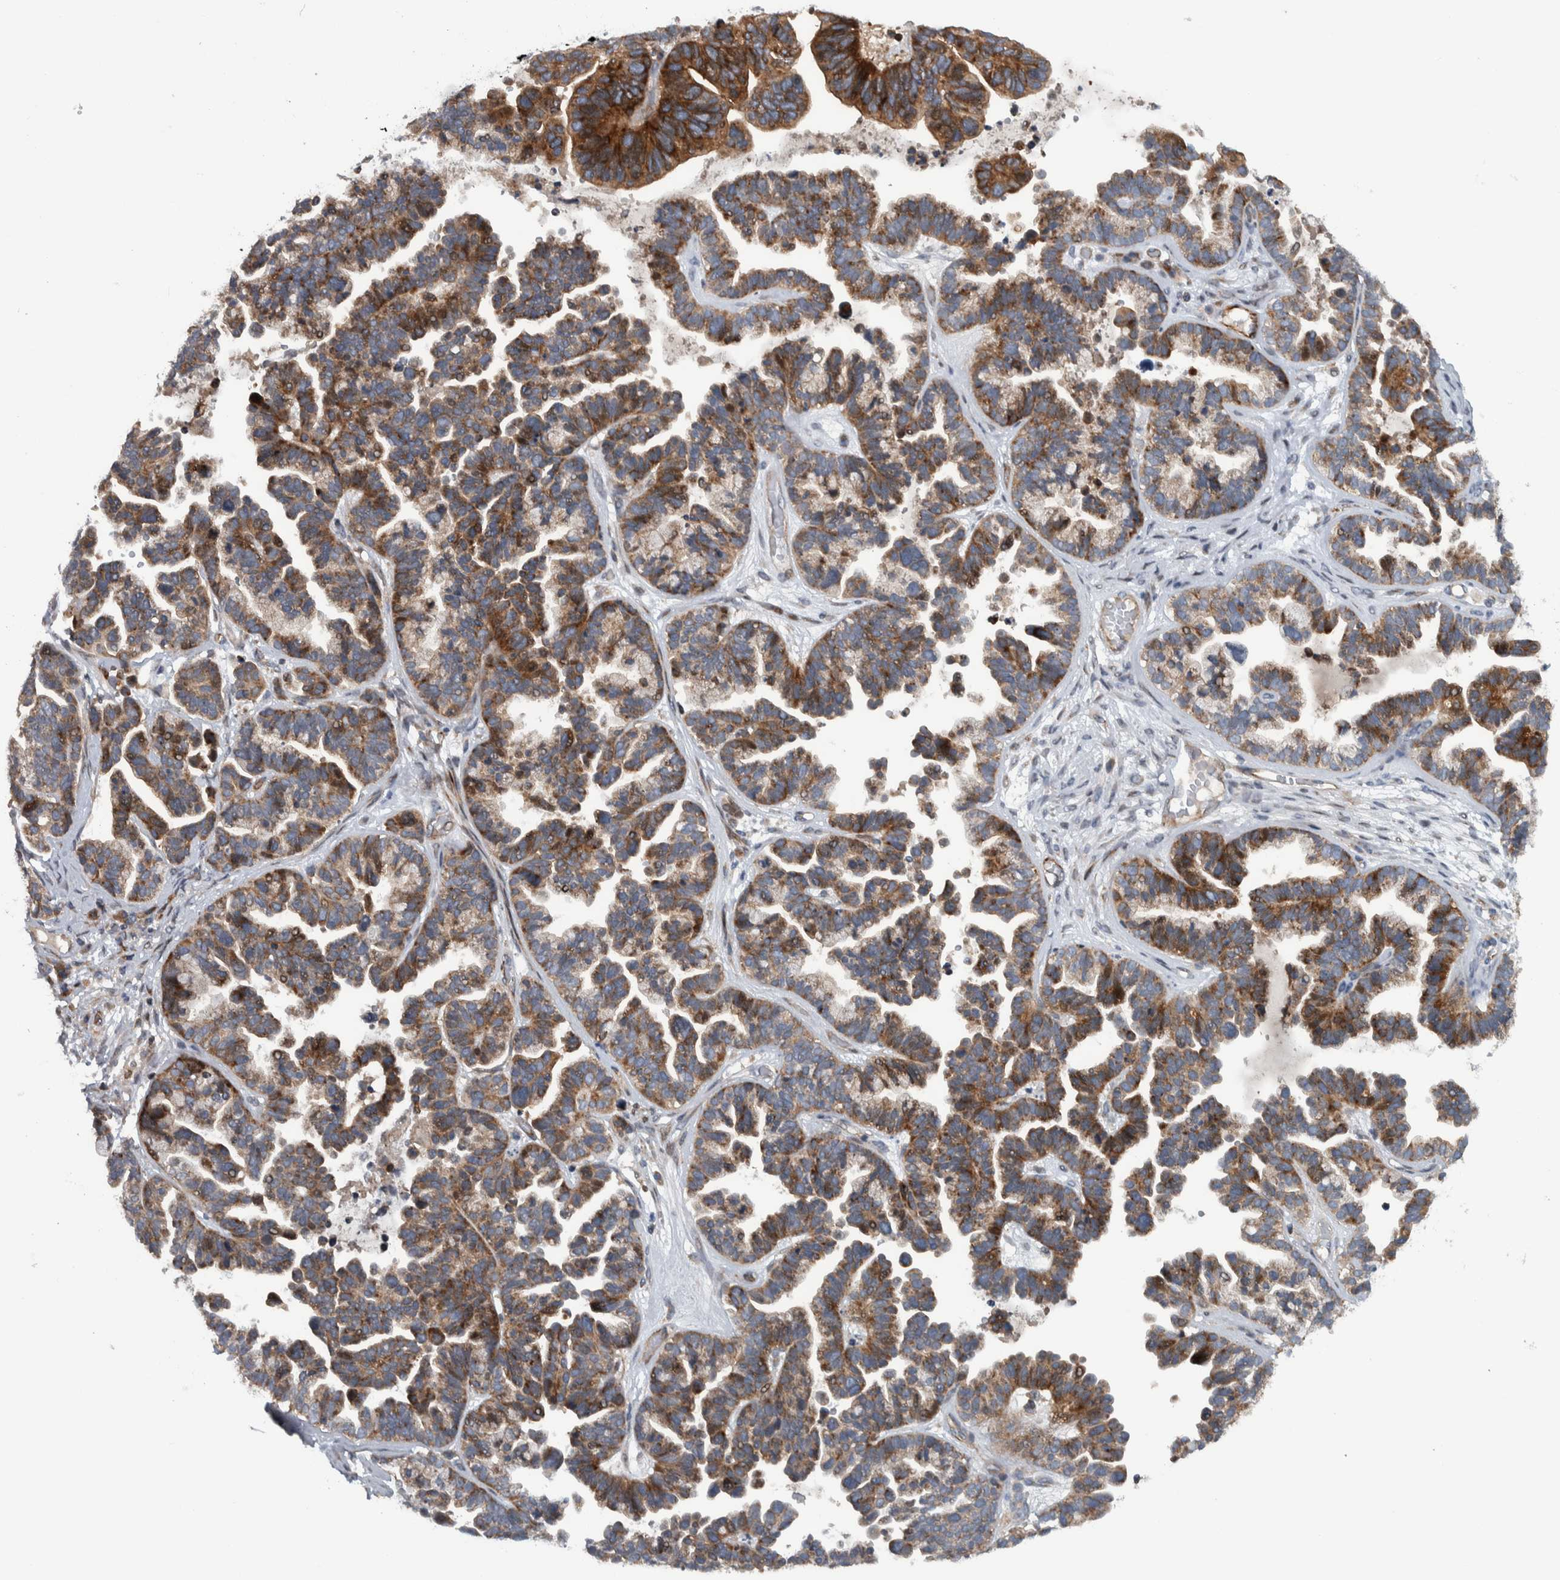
{"staining": {"intensity": "moderate", "quantity": ">75%", "location": "cytoplasmic/membranous"}, "tissue": "ovarian cancer", "cell_type": "Tumor cells", "image_type": "cancer", "snomed": [{"axis": "morphology", "description": "Cystadenocarcinoma, serous, NOS"}, {"axis": "topography", "description": "Ovary"}], "caption": "This is an image of immunohistochemistry (IHC) staining of ovarian cancer (serous cystadenocarcinoma), which shows moderate expression in the cytoplasmic/membranous of tumor cells.", "gene": "BAIAP2L1", "patient": {"sex": "female", "age": 56}}